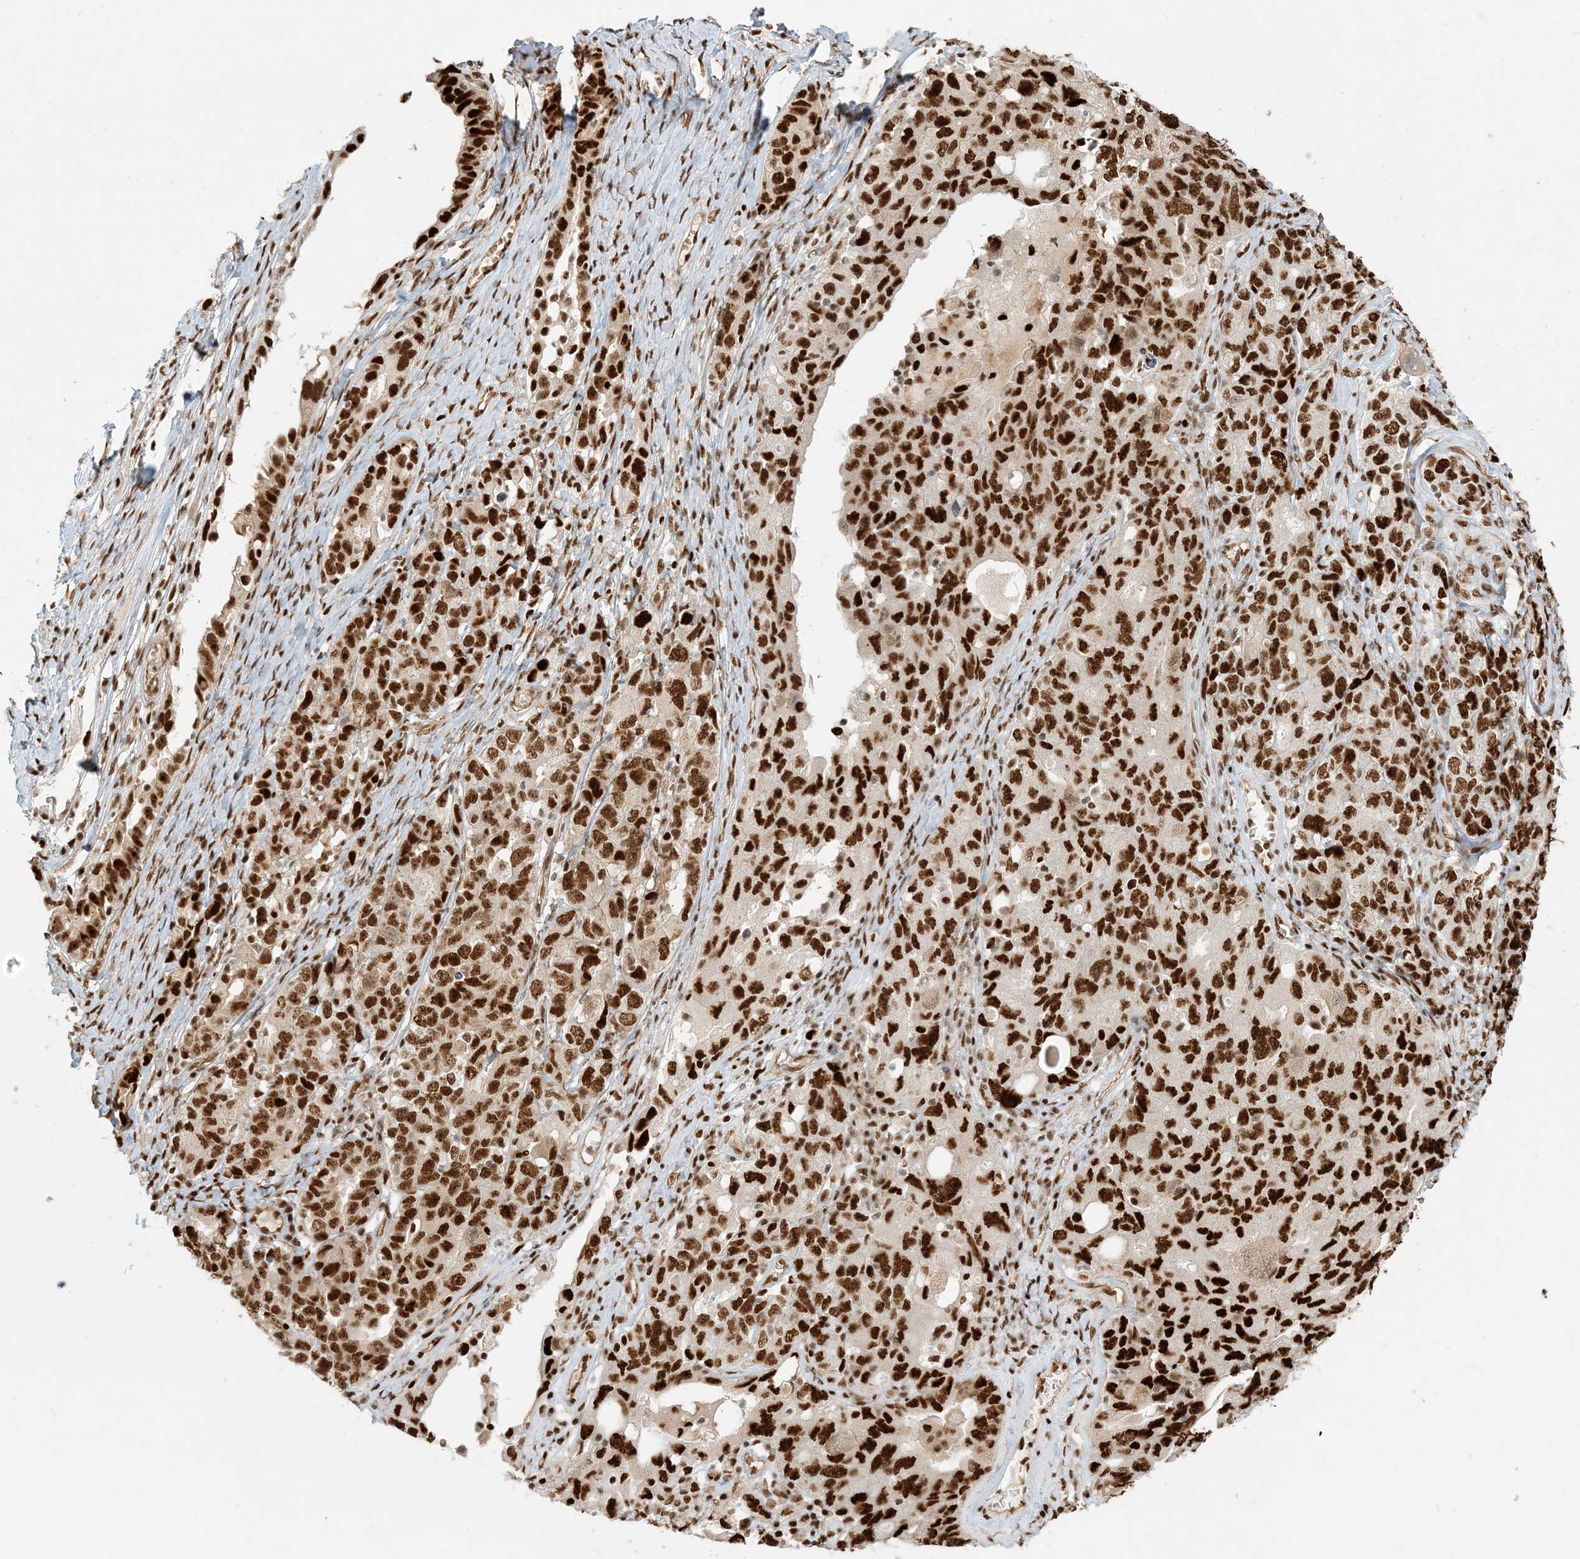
{"staining": {"intensity": "strong", "quantity": ">75%", "location": "nuclear"}, "tissue": "ovarian cancer", "cell_type": "Tumor cells", "image_type": "cancer", "snomed": [{"axis": "morphology", "description": "Carcinoma, endometroid"}, {"axis": "topography", "description": "Ovary"}], "caption": "This histopathology image displays immunohistochemistry staining of ovarian cancer (endometroid carcinoma), with high strong nuclear staining in about >75% of tumor cells.", "gene": "CKS2", "patient": {"sex": "female", "age": 62}}